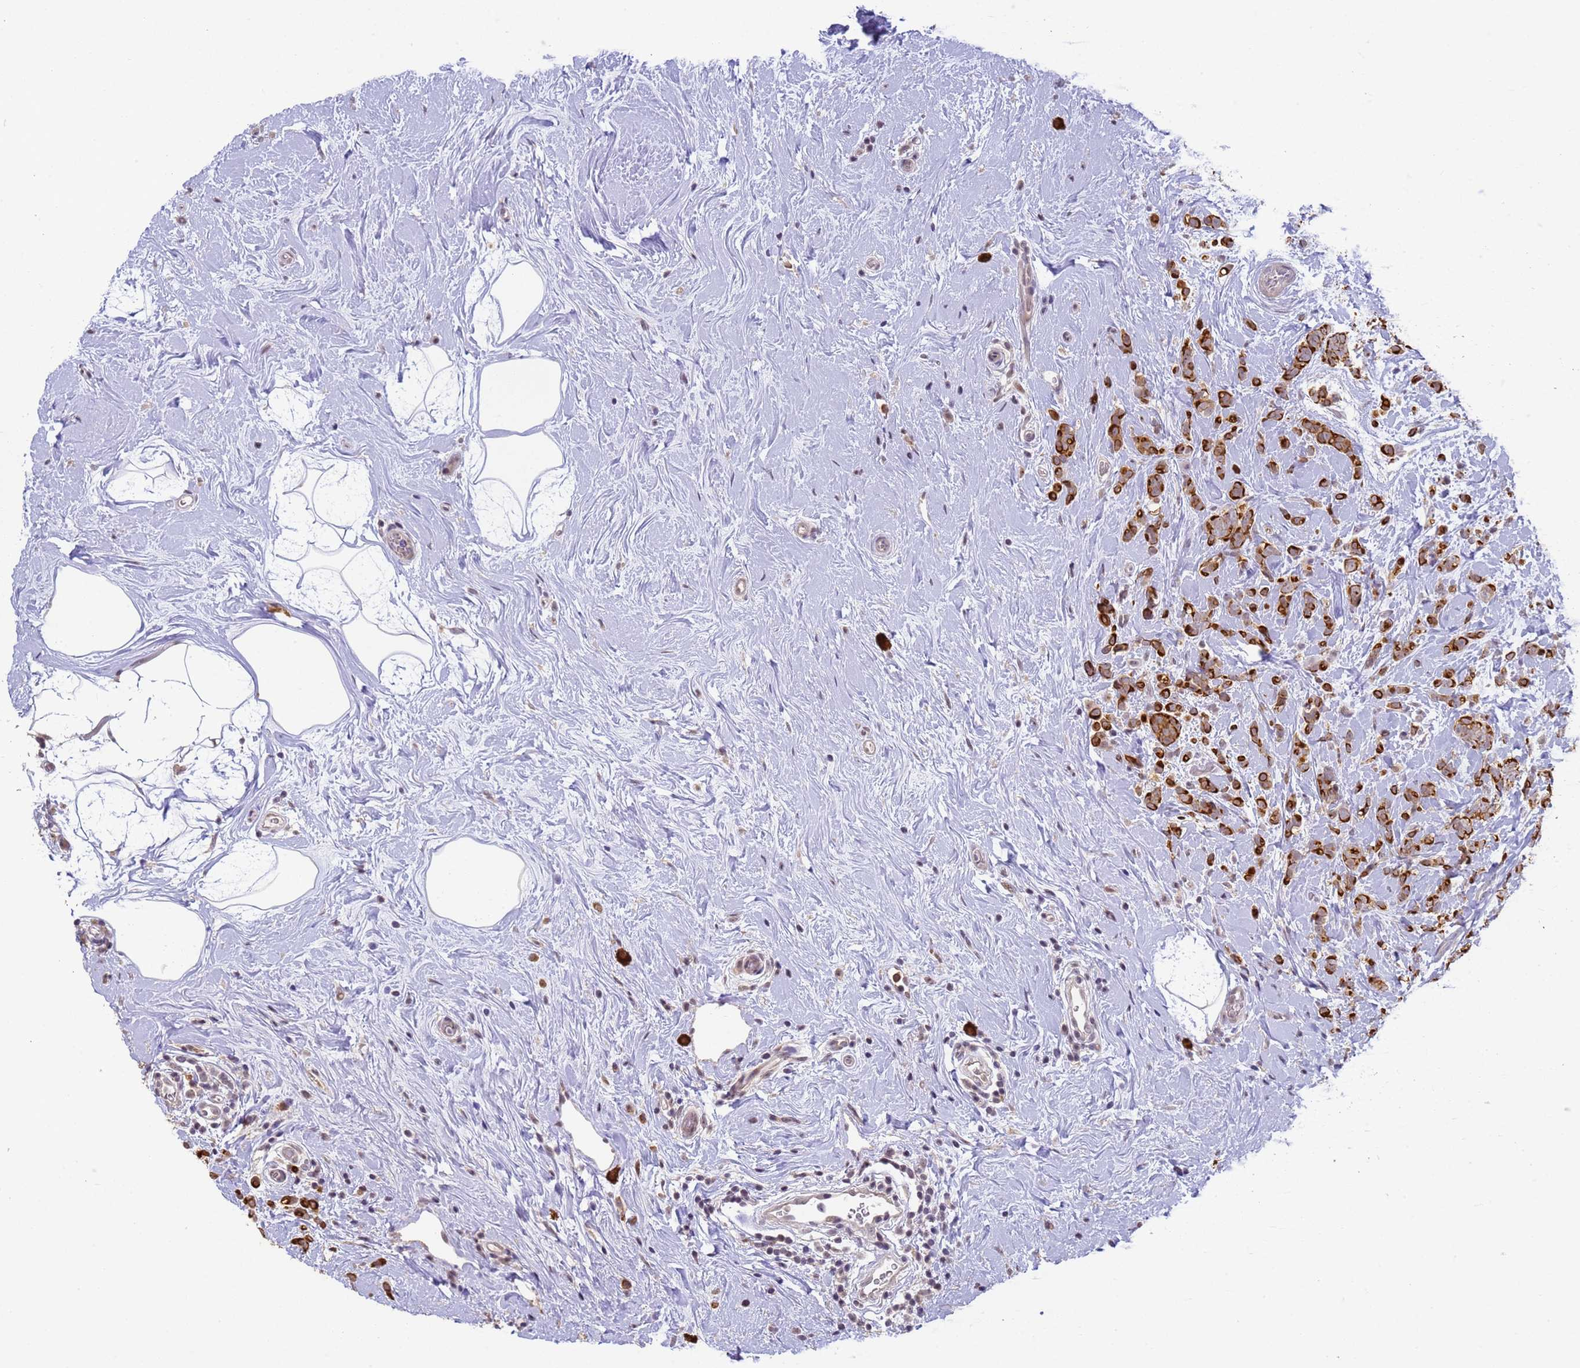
{"staining": {"intensity": "moderate", "quantity": ">75%", "location": "cytoplasmic/membranous"}, "tissue": "breast cancer", "cell_type": "Tumor cells", "image_type": "cancer", "snomed": [{"axis": "morphology", "description": "Lobular carcinoma"}, {"axis": "topography", "description": "Breast"}], "caption": "Moderate cytoplasmic/membranous positivity is appreciated in about >75% of tumor cells in breast cancer (lobular carcinoma).", "gene": "VWA3A", "patient": {"sex": "female", "age": 58}}